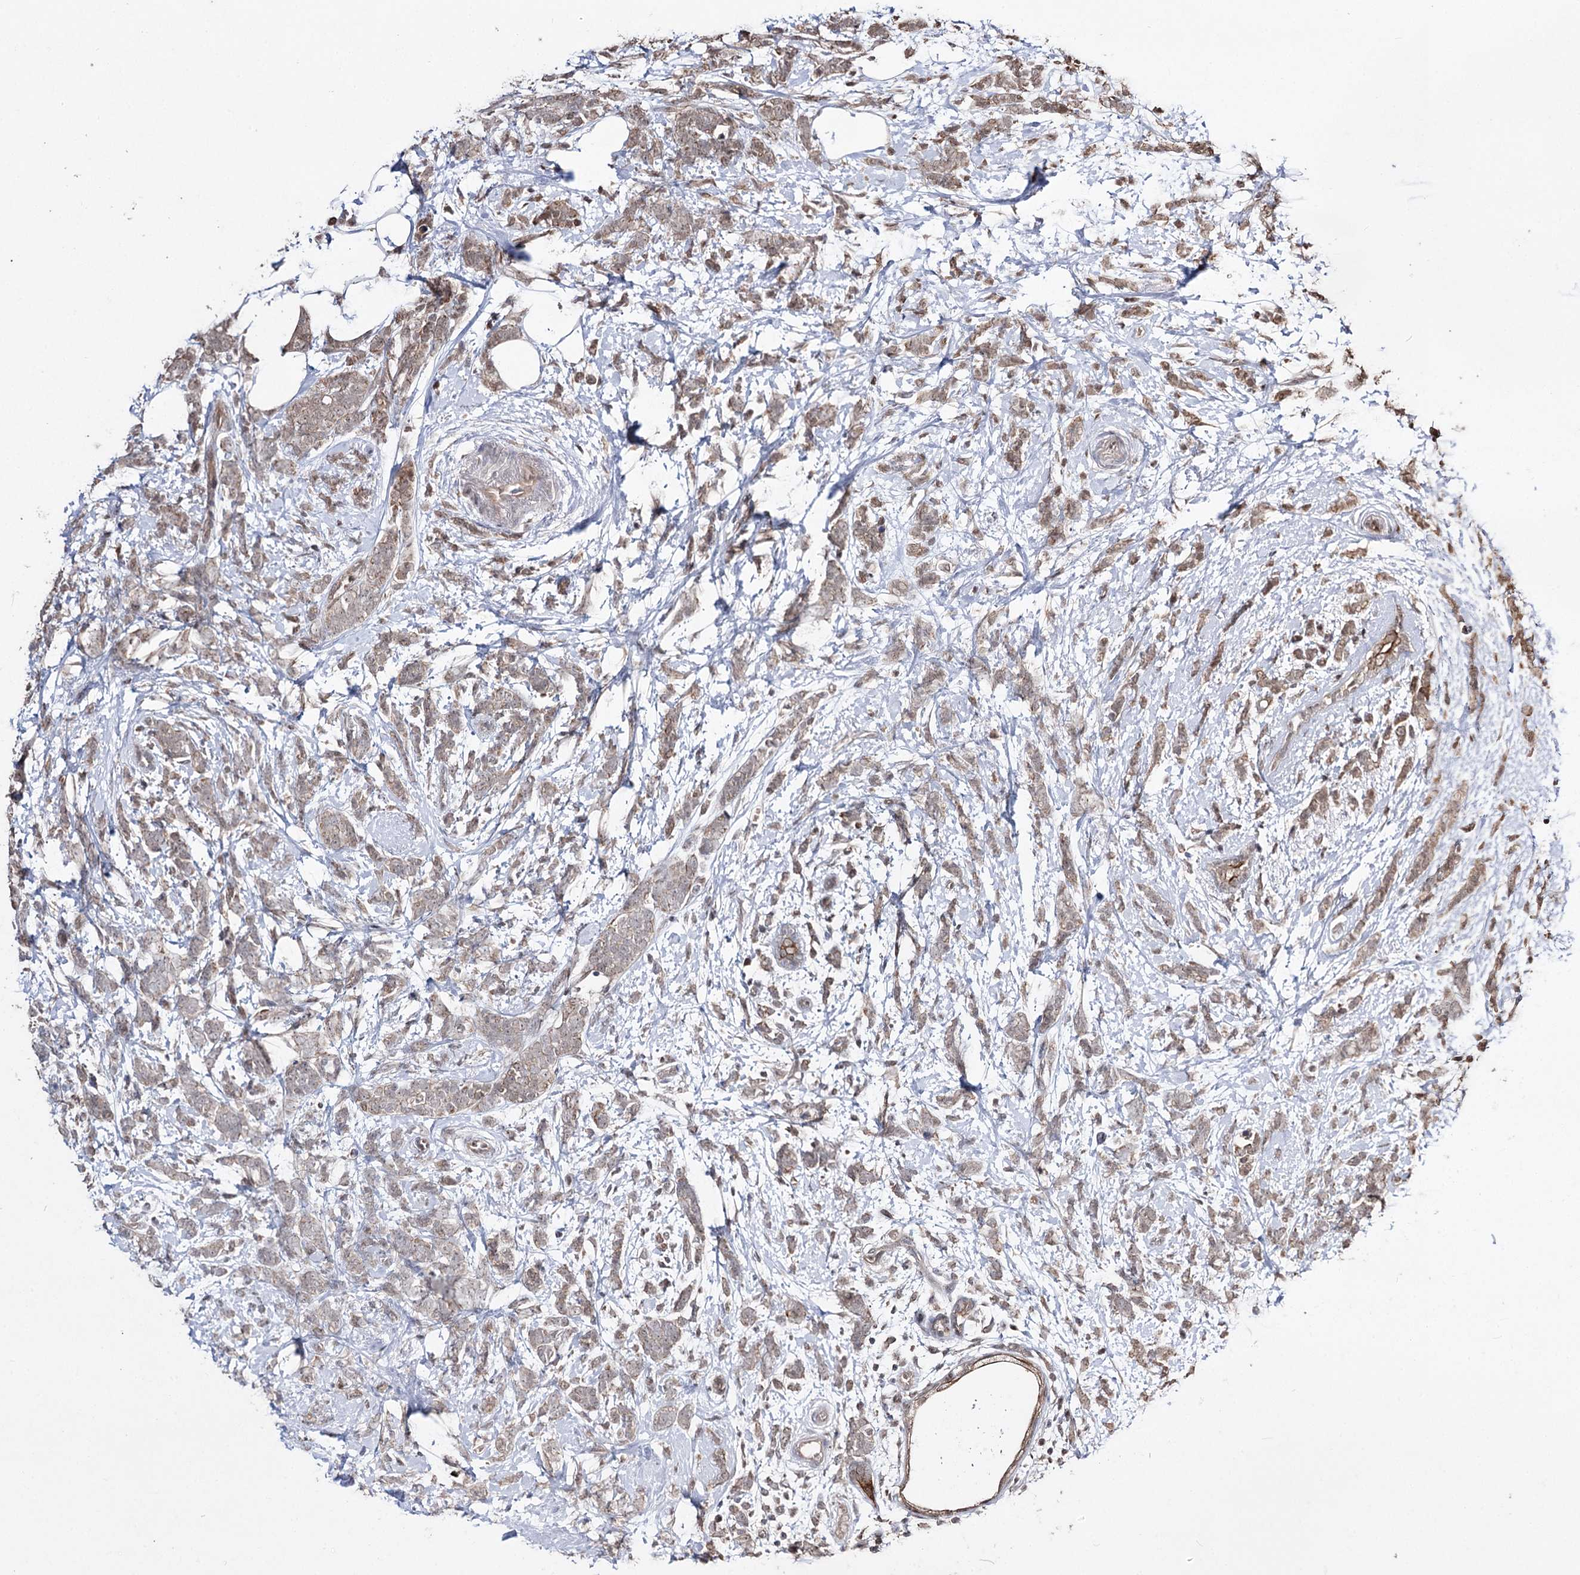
{"staining": {"intensity": "weak", "quantity": ">75%", "location": "cytoplasmic/membranous,nuclear"}, "tissue": "breast cancer", "cell_type": "Tumor cells", "image_type": "cancer", "snomed": [{"axis": "morphology", "description": "Lobular carcinoma"}, {"axis": "topography", "description": "Breast"}], "caption": "IHC (DAB) staining of lobular carcinoma (breast) shows weak cytoplasmic/membranous and nuclear protein staining in approximately >75% of tumor cells.", "gene": "CPNE8", "patient": {"sex": "female", "age": 58}}